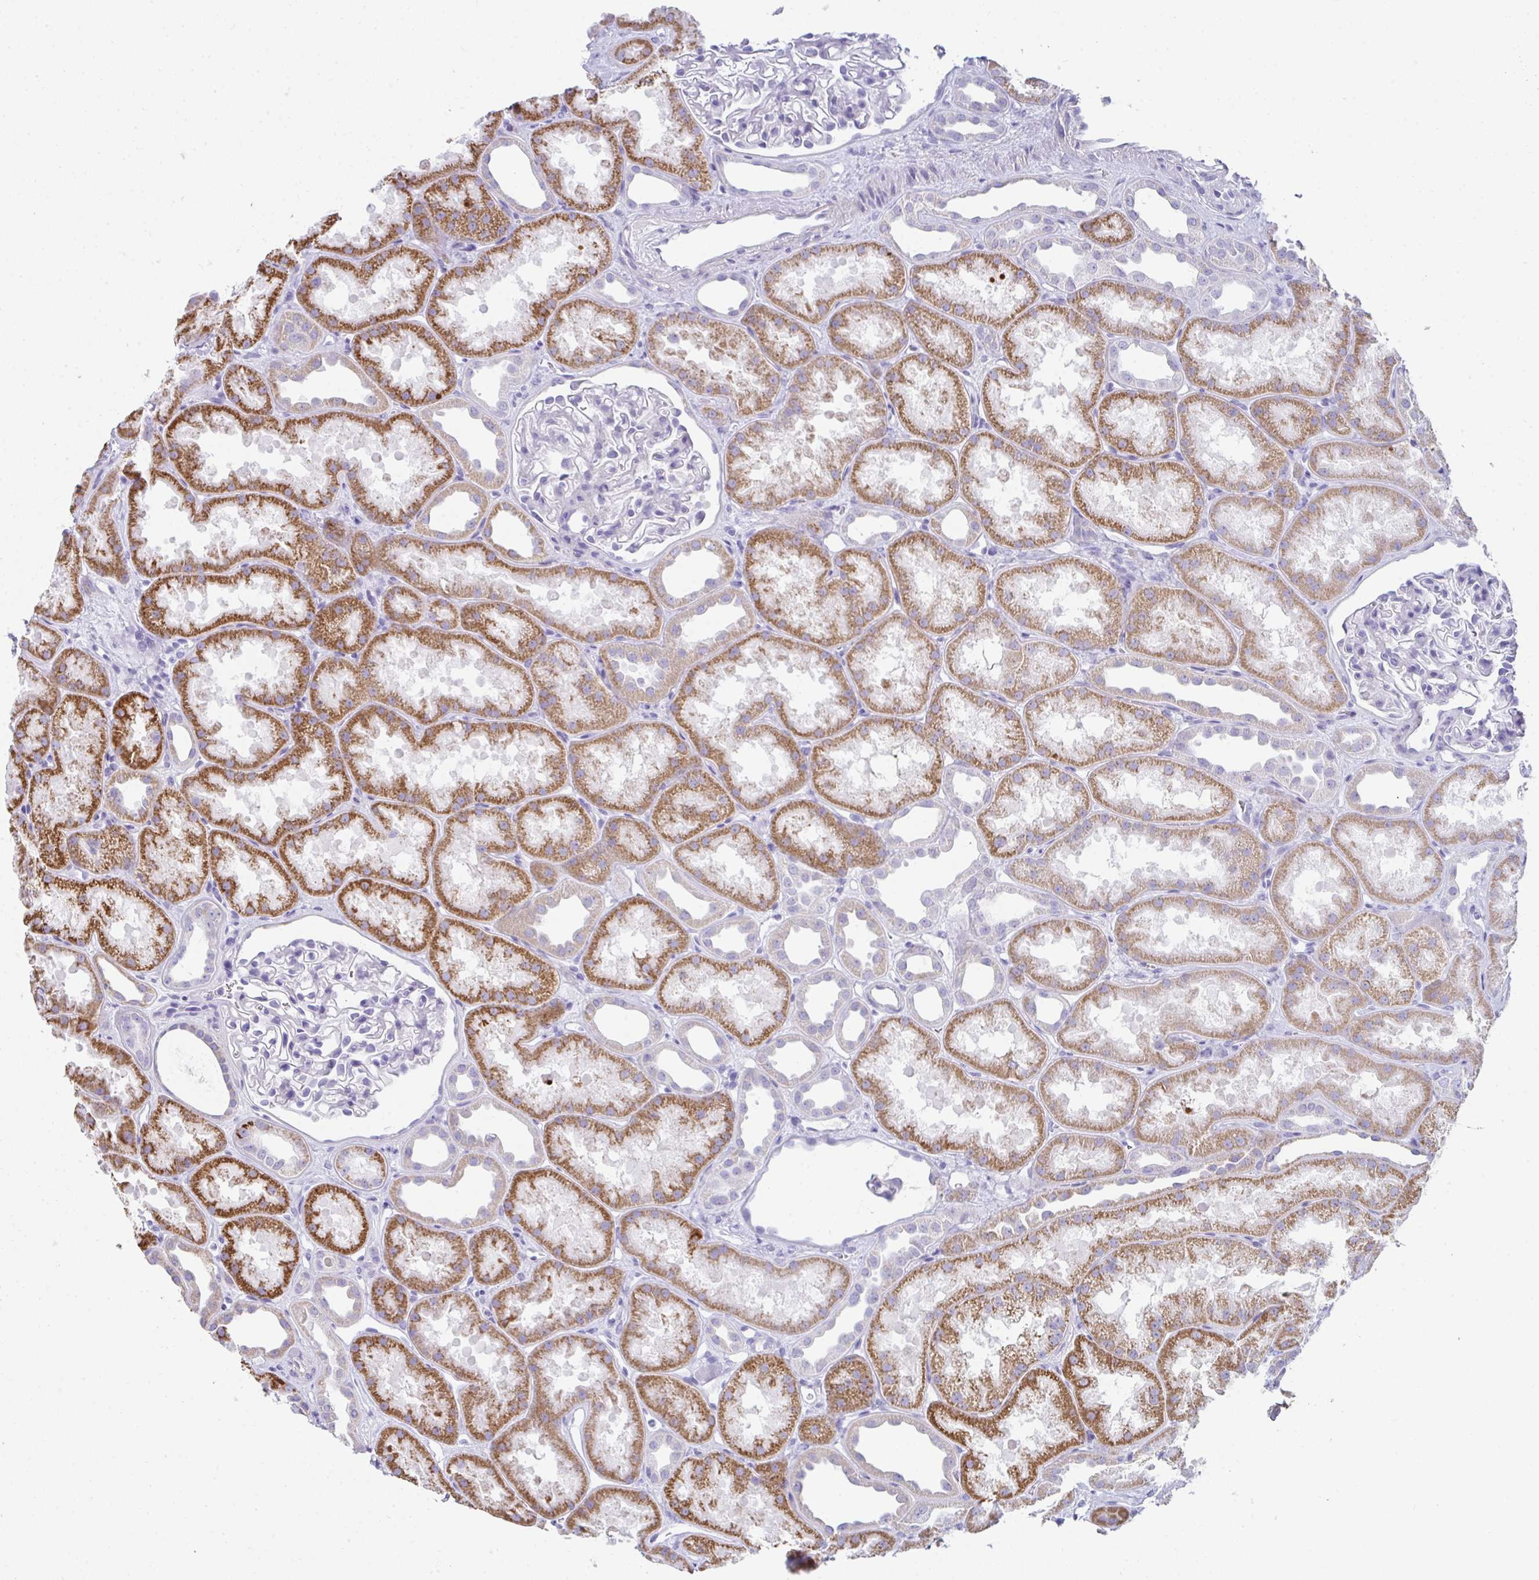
{"staining": {"intensity": "negative", "quantity": "none", "location": "none"}, "tissue": "kidney", "cell_type": "Cells in glomeruli", "image_type": "normal", "snomed": [{"axis": "morphology", "description": "Normal tissue, NOS"}, {"axis": "topography", "description": "Kidney"}], "caption": "High power microscopy photomicrograph of an immunohistochemistry photomicrograph of benign kidney, revealing no significant positivity in cells in glomeruli.", "gene": "RLF", "patient": {"sex": "male", "age": 61}}